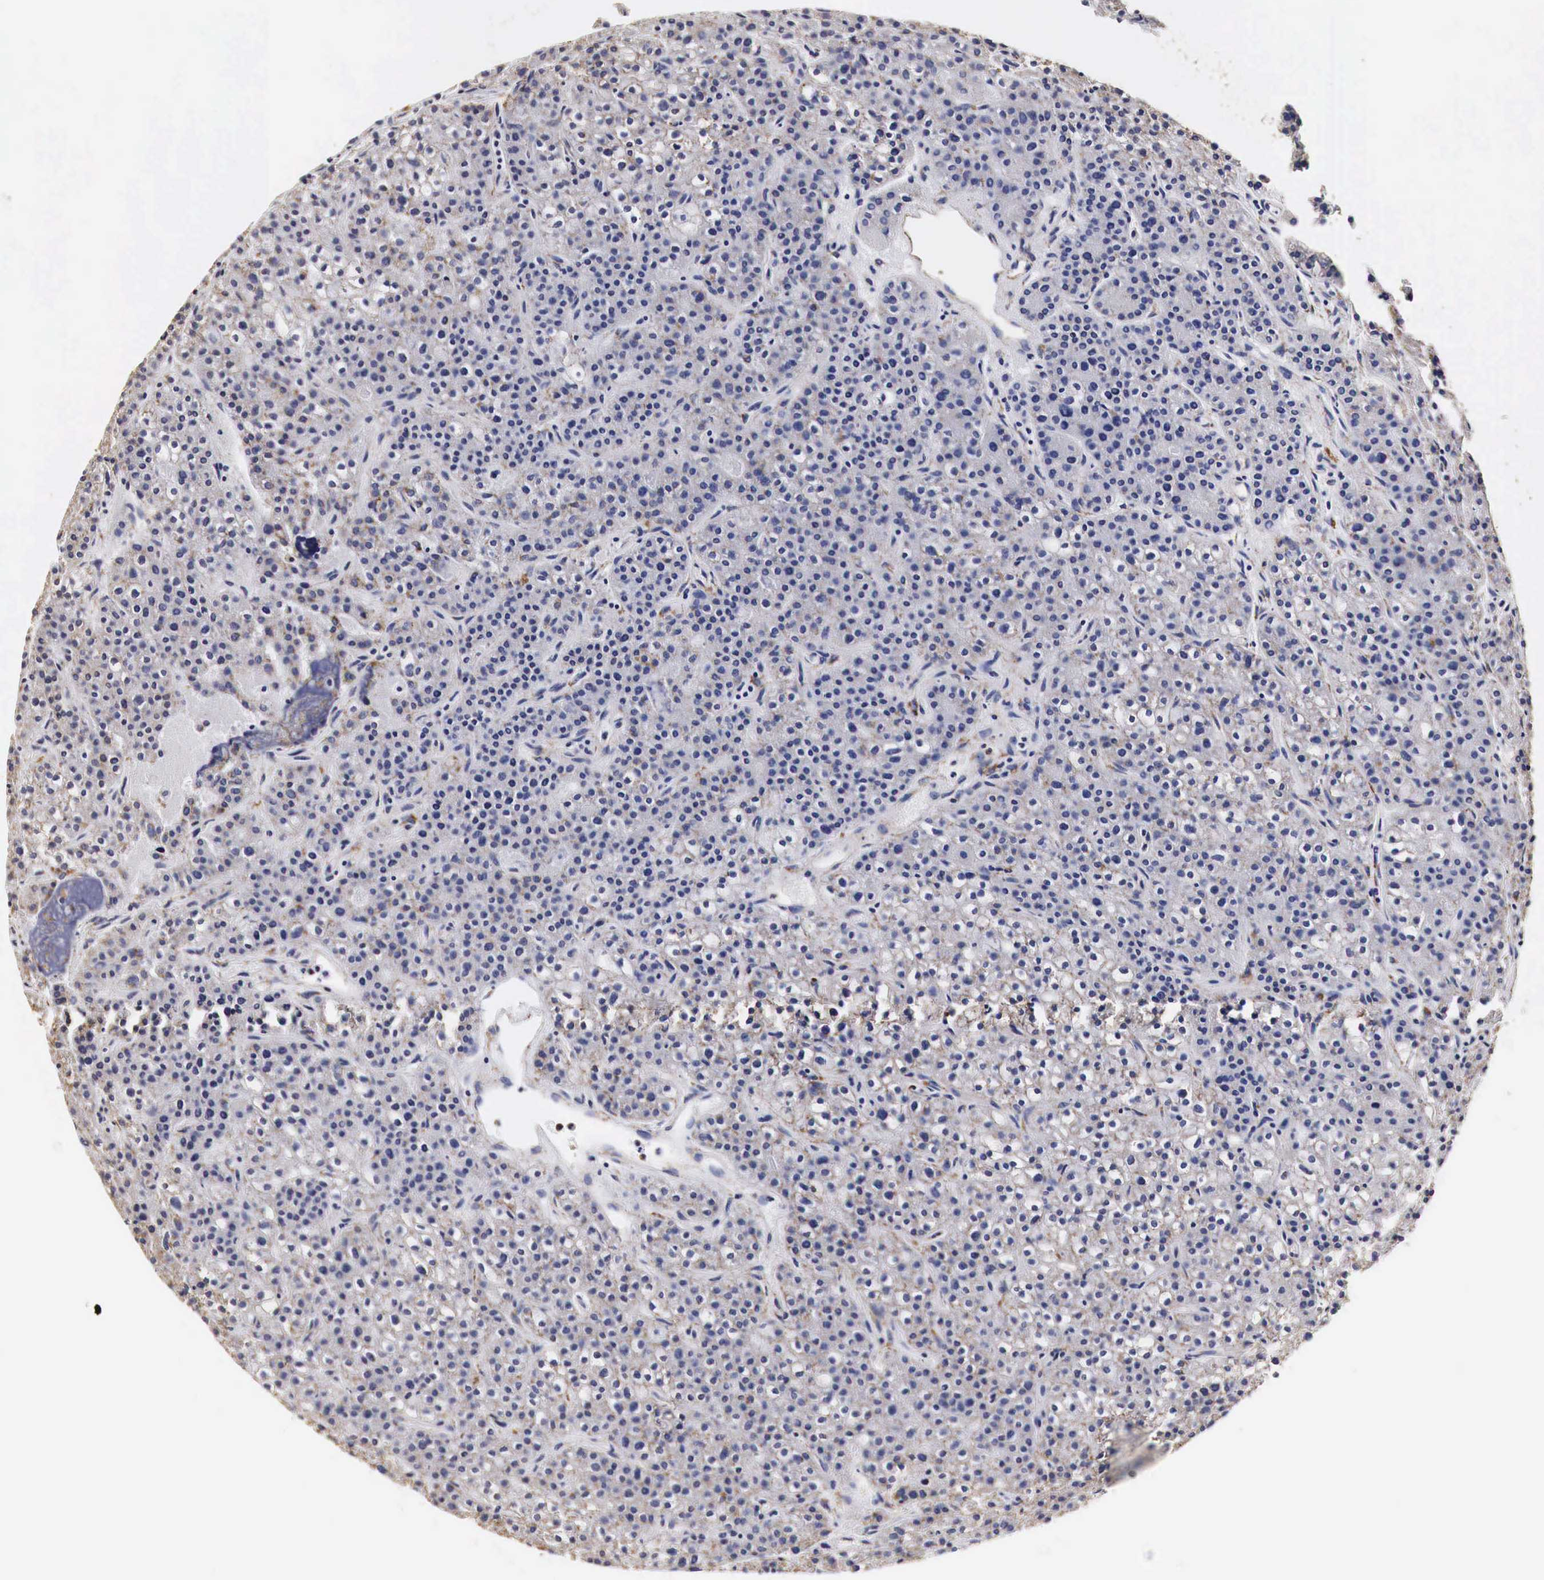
{"staining": {"intensity": "weak", "quantity": "<25%", "location": "cytoplasmic/membranous"}, "tissue": "parathyroid gland", "cell_type": "Glandular cells", "image_type": "normal", "snomed": [{"axis": "morphology", "description": "Normal tissue, NOS"}, {"axis": "topography", "description": "Parathyroid gland"}], "caption": "An IHC micrograph of normal parathyroid gland is shown. There is no staining in glandular cells of parathyroid gland. (Brightfield microscopy of DAB immunohistochemistry at high magnification).", "gene": "CKAP4", "patient": {"sex": "male", "age": 71}}